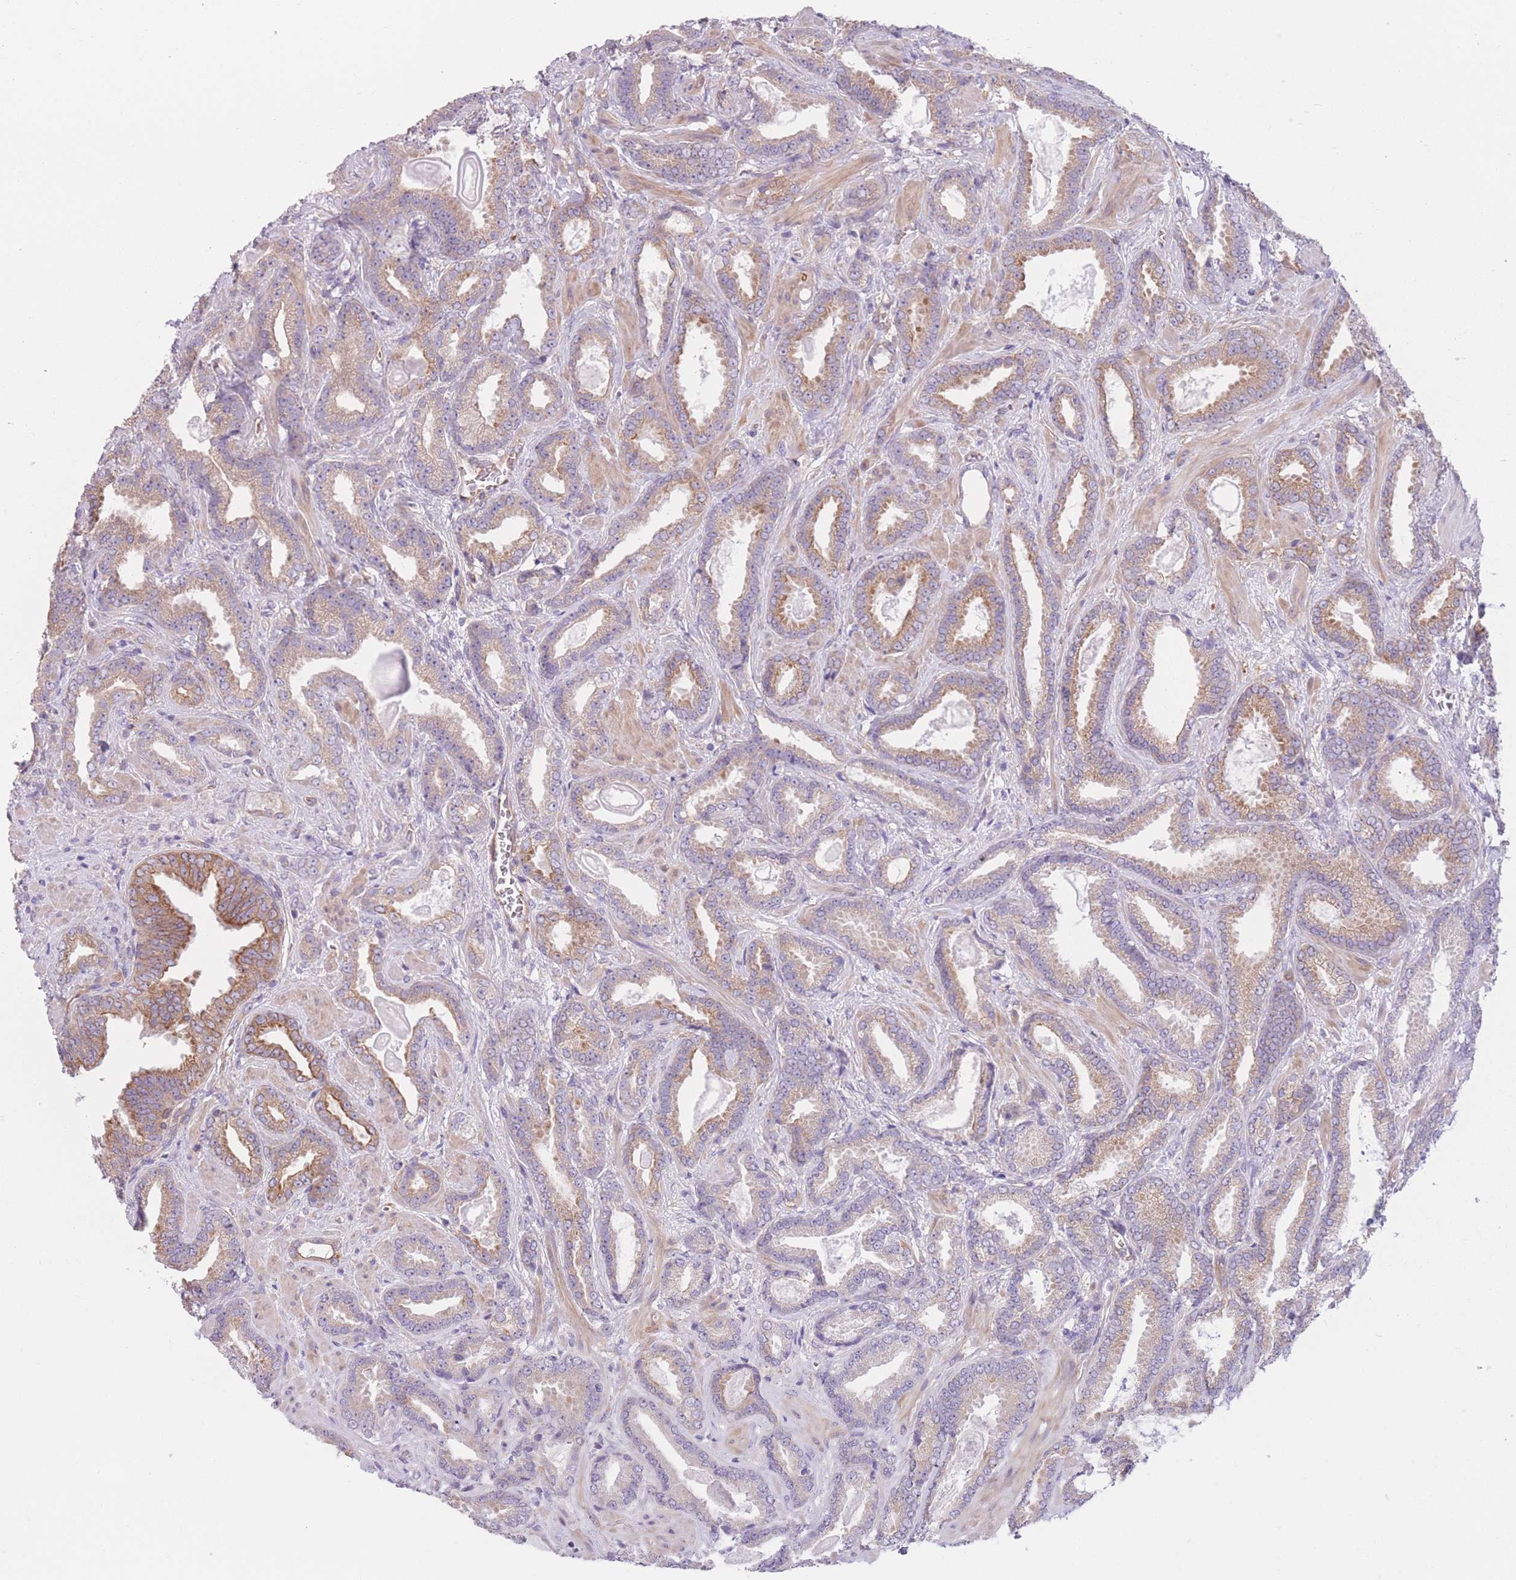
{"staining": {"intensity": "moderate", "quantity": "25%-75%", "location": "cytoplasmic/membranous"}, "tissue": "prostate cancer", "cell_type": "Tumor cells", "image_type": "cancer", "snomed": [{"axis": "morphology", "description": "Adenocarcinoma, Low grade"}, {"axis": "topography", "description": "Prostate"}], "caption": "Immunohistochemical staining of human adenocarcinoma (low-grade) (prostate) reveals medium levels of moderate cytoplasmic/membranous protein expression in approximately 25%-75% of tumor cells. The protein of interest is shown in brown color, while the nuclei are stained blue.", "gene": "SERPINB3", "patient": {"sex": "male", "age": 62}}